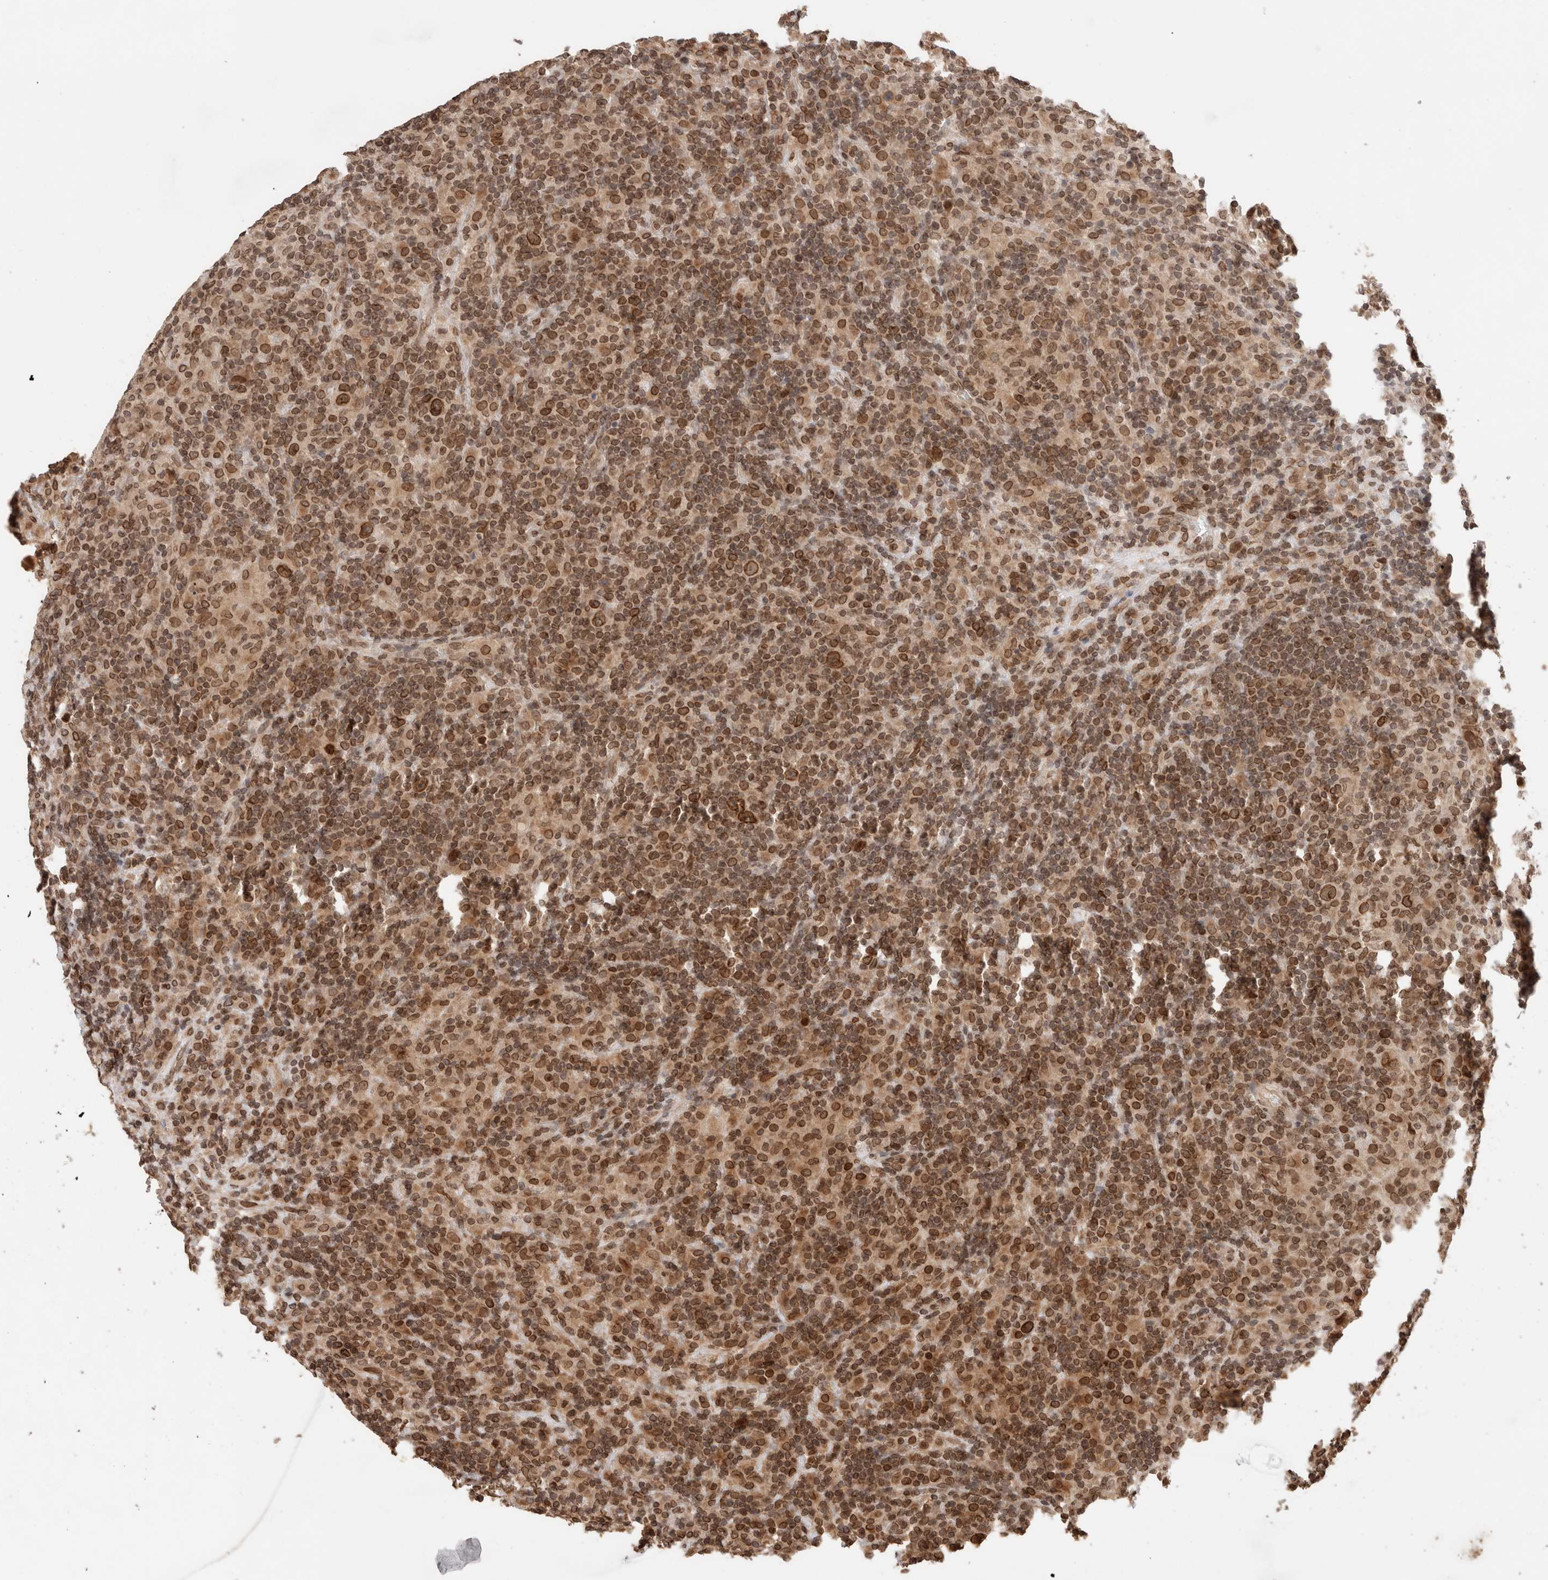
{"staining": {"intensity": "strong", "quantity": ">75%", "location": "cytoplasmic/membranous,nuclear"}, "tissue": "lymphoma", "cell_type": "Tumor cells", "image_type": "cancer", "snomed": [{"axis": "morphology", "description": "Hodgkin's disease, NOS"}, {"axis": "topography", "description": "Lymph node"}], "caption": "Immunohistochemistry (IHC) image of human Hodgkin's disease stained for a protein (brown), which exhibits high levels of strong cytoplasmic/membranous and nuclear expression in about >75% of tumor cells.", "gene": "TPR", "patient": {"sex": "male", "age": 70}}